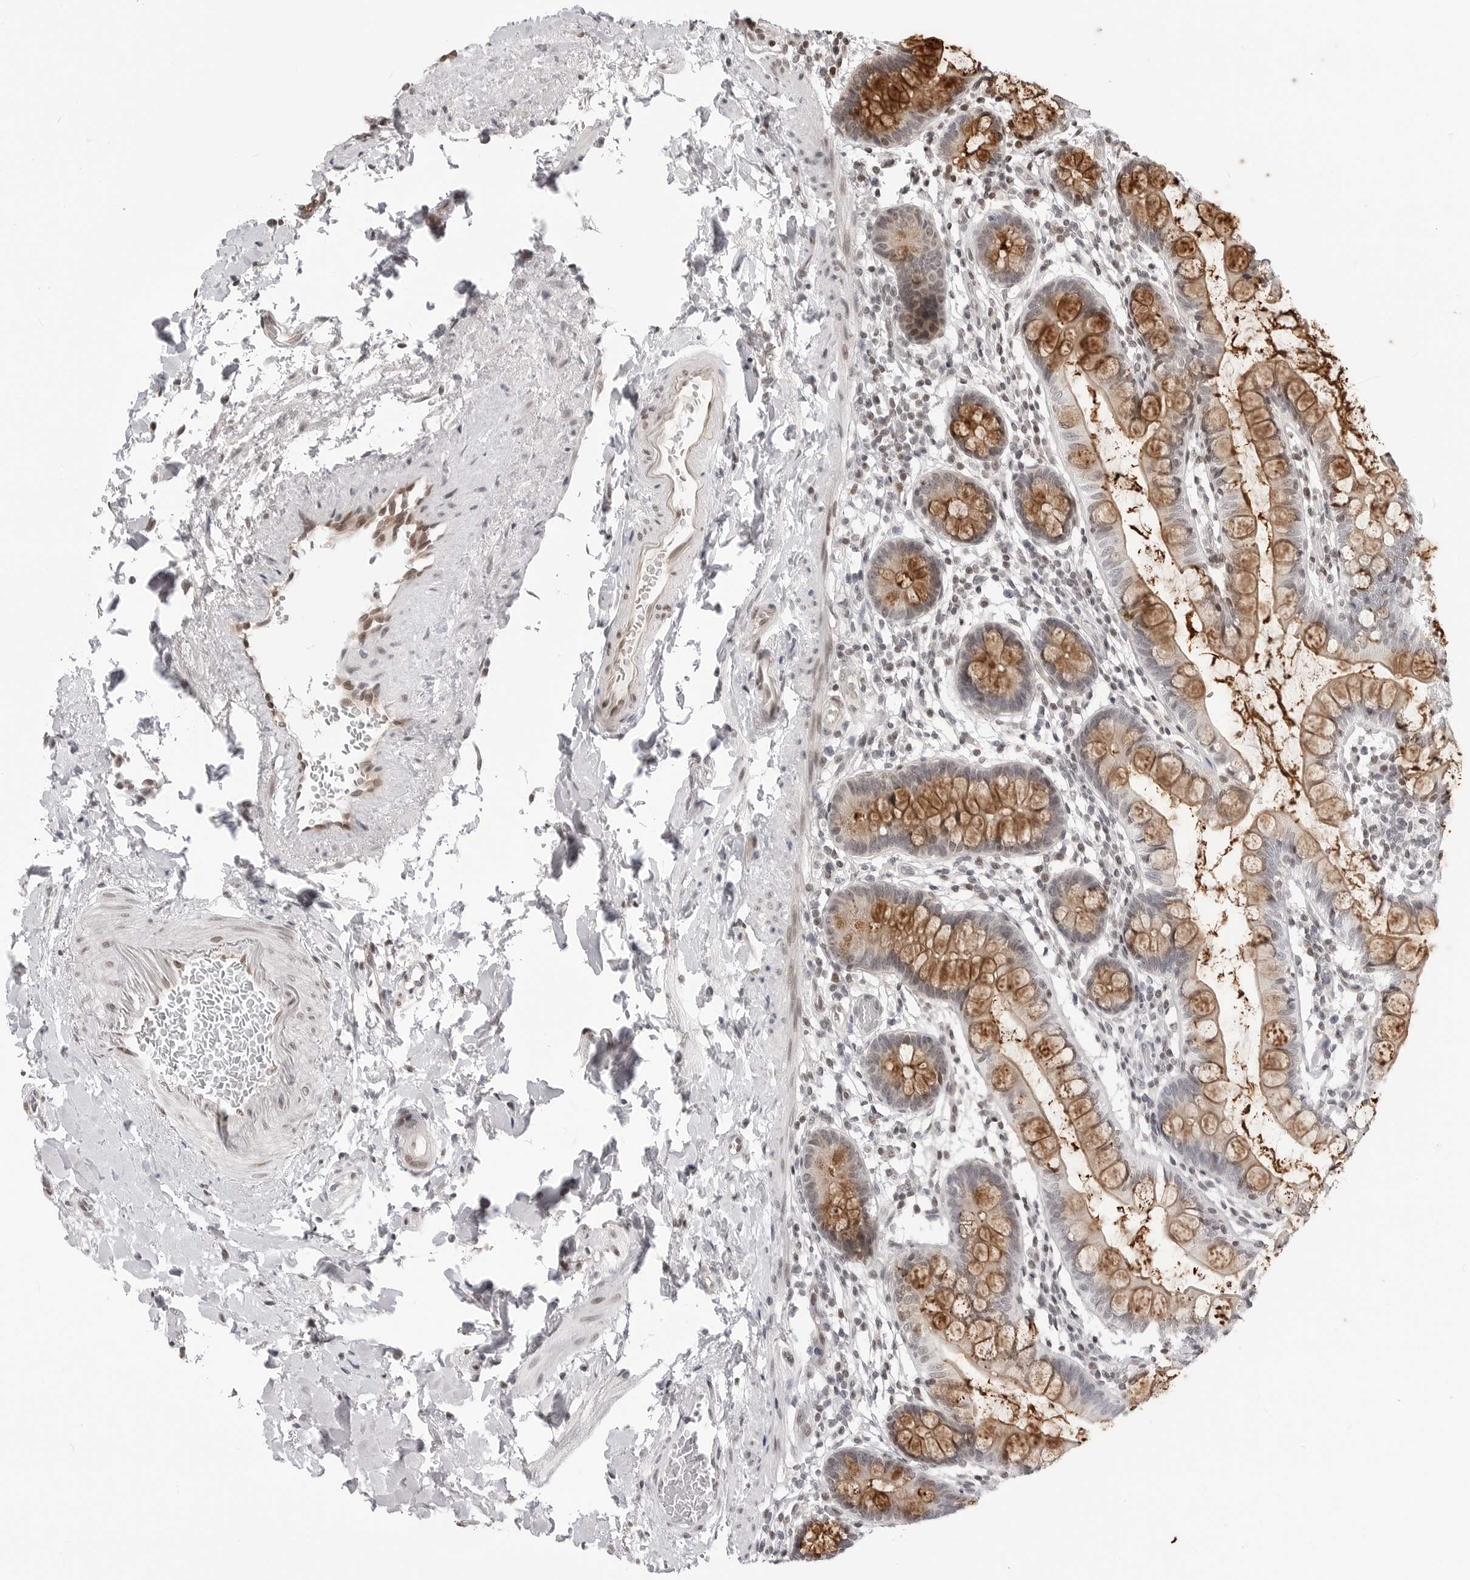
{"staining": {"intensity": "strong", "quantity": "25%-75%", "location": "cytoplasmic/membranous"}, "tissue": "small intestine", "cell_type": "Glandular cells", "image_type": "normal", "snomed": [{"axis": "morphology", "description": "Normal tissue, NOS"}, {"axis": "topography", "description": "Small intestine"}], "caption": "A high amount of strong cytoplasmic/membranous staining is present in about 25%-75% of glandular cells in unremarkable small intestine.", "gene": "C8orf33", "patient": {"sex": "female", "age": 84}}